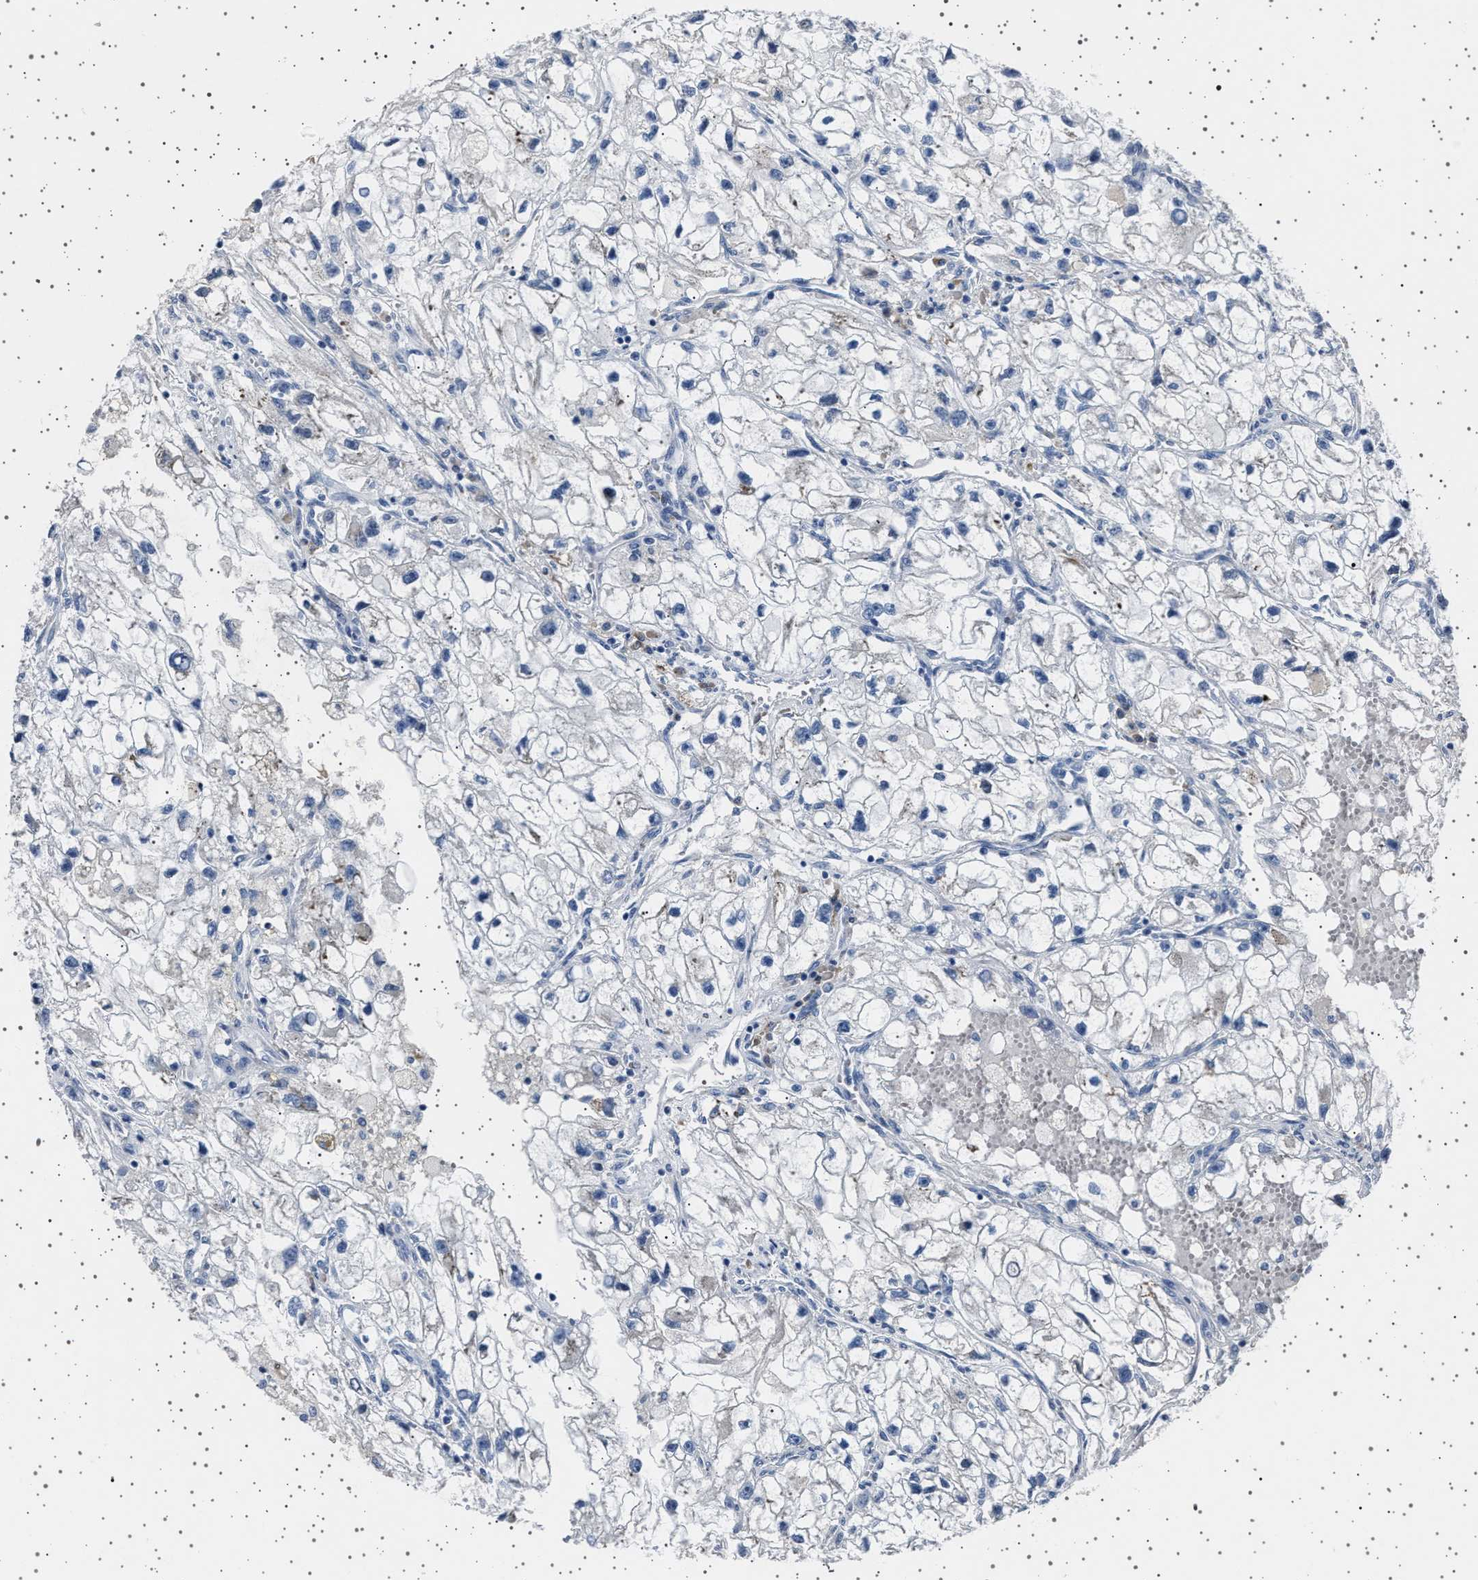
{"staining": {"intensity": "negative", "quantity": "none", "location": "none"}, "tissue": "renal cancer", "cell_type": "Tumor cells", "image_type": "cancer", "snomed": [{"axis": "morphology", "description": "Adenocarcinoma, NOS"}, {"axis": "topography", "description": "Kidney"}], "caption": "Tumor cells show no significant staining in renal adenocarcinoma. Nuclei are stained in blue.", "gene": "FTCD", "patient": {"sex": "female", "age": 70}}